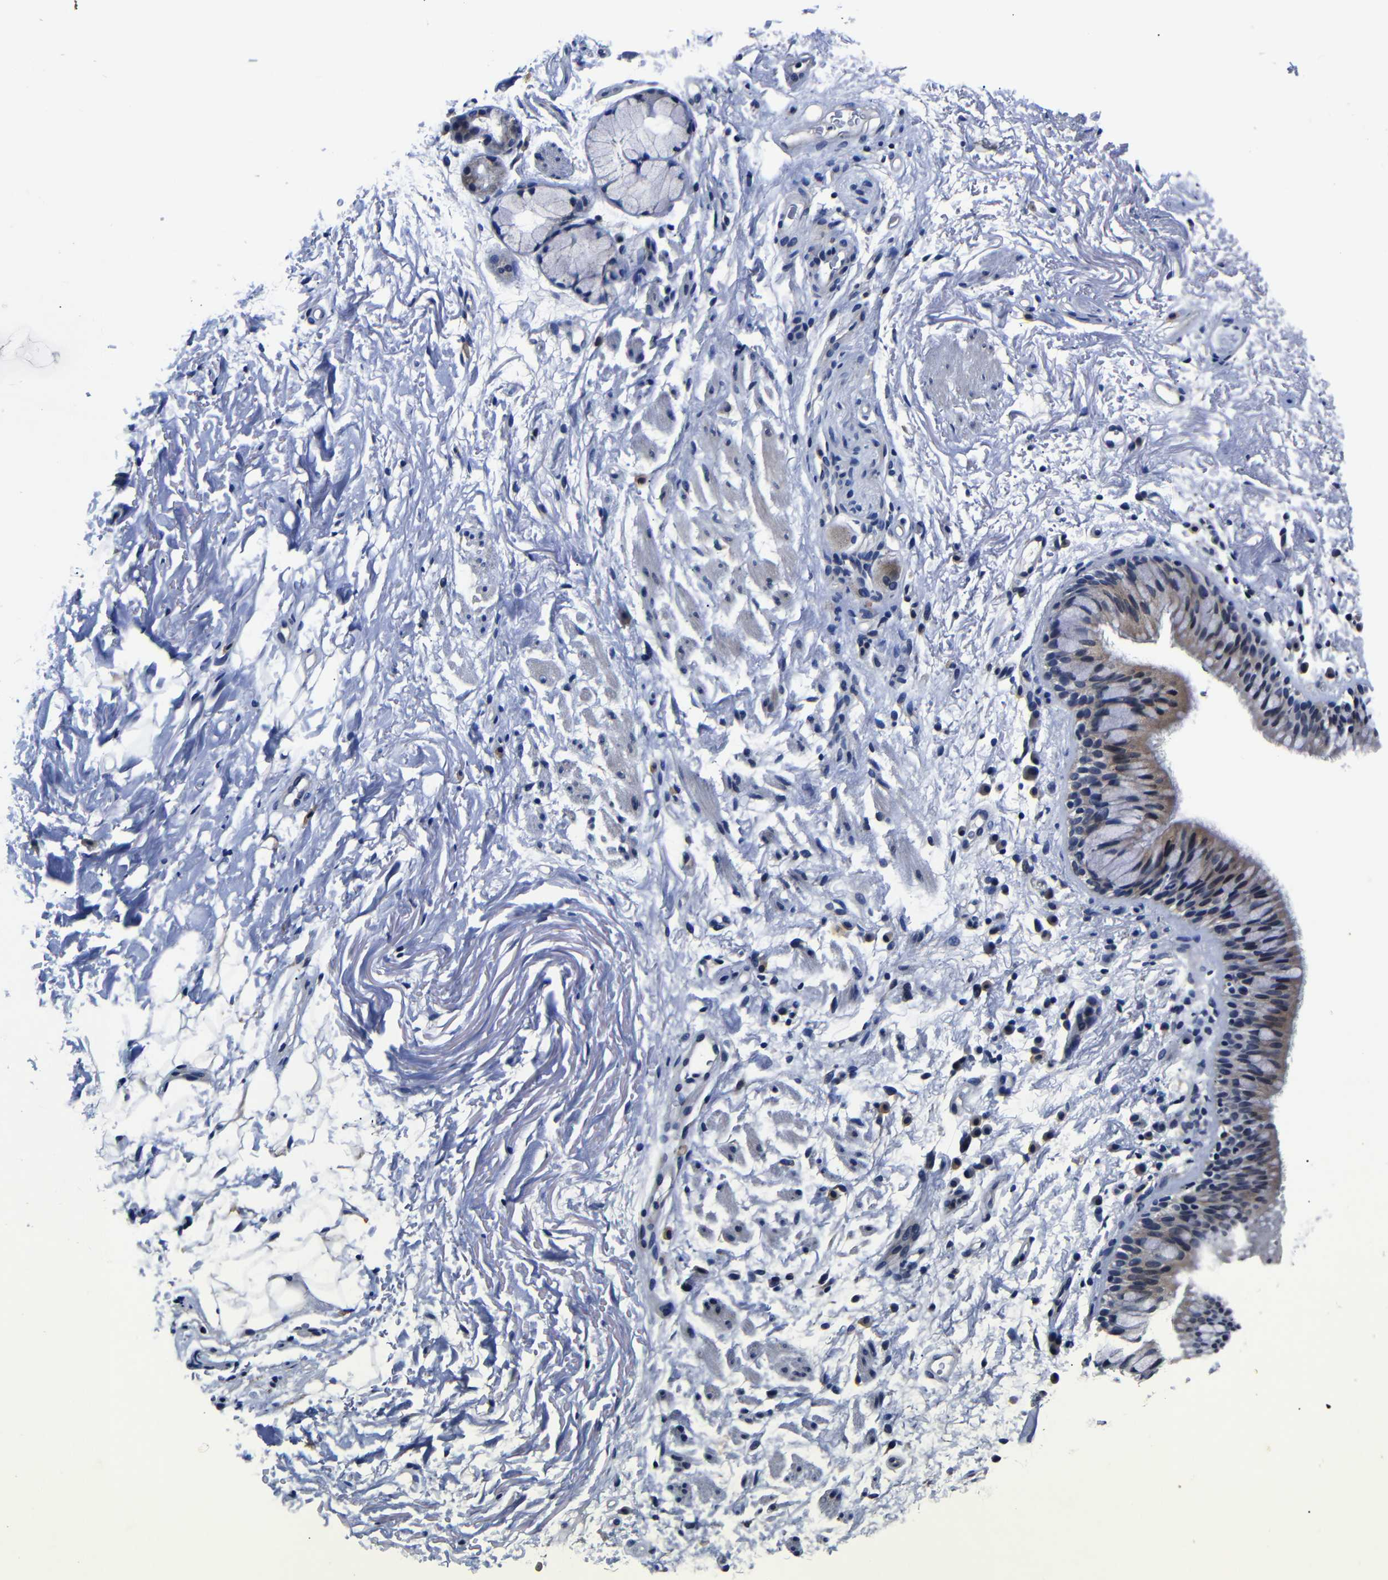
{"staining": {"intensity": "negative", "quantity": "none", "location": "none"}, "tissue": "adipose tissue", "cell_type": "Adipocytes", "image_type": "normal", "snomed": [{"axis": "morphology", "description": "Normal tissue, NOS"}, {"axis": "topography", "description": "Cartilage tissue"}, {"axis": "topography", "description": "Bronchus"}], "caption": "High power microscopy histopathology image of an immunohistochemistry photomicrograph of unremarkable adipose tissue, revealing no significant positivity in adipocytes.", "gene": "DEPP1", "patient": {"sex": "female", "age": 73}}